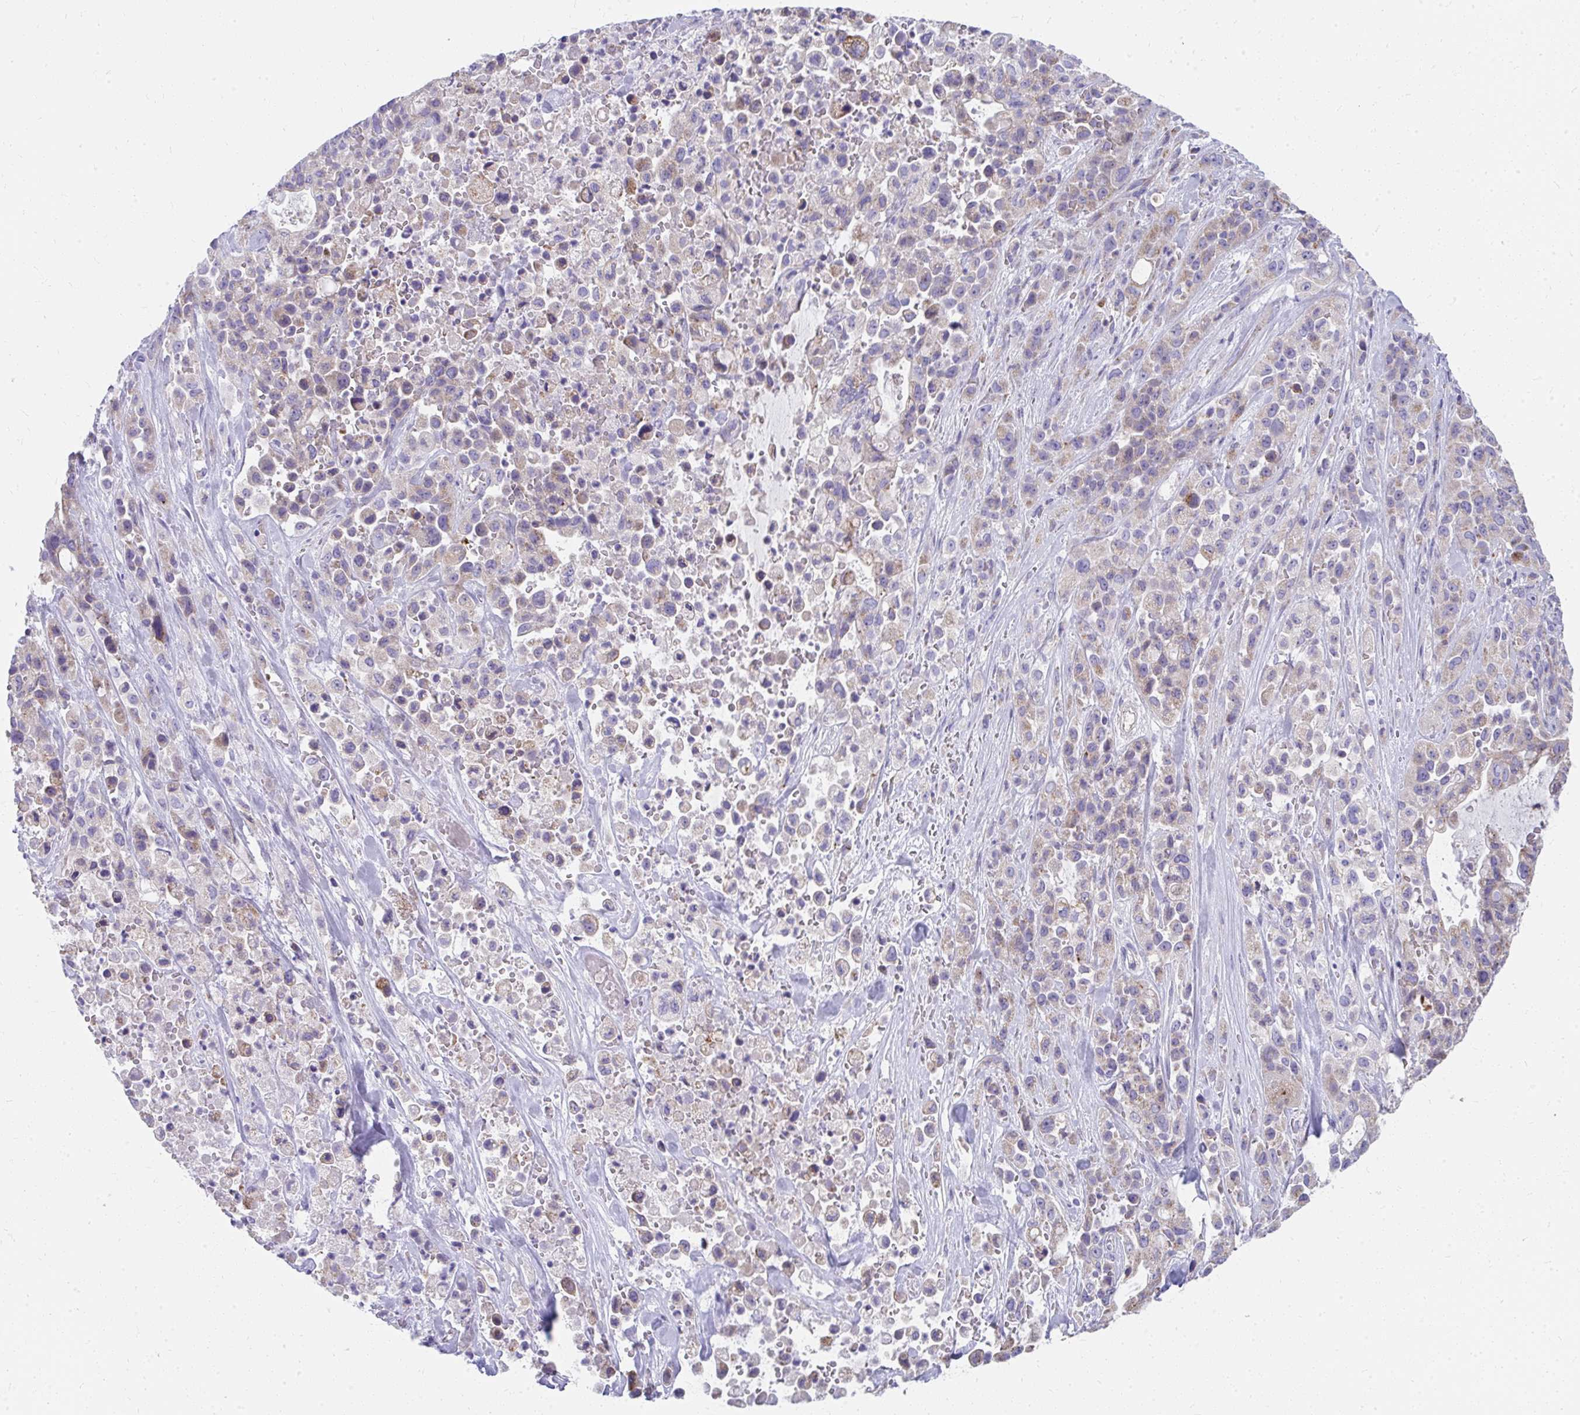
{"staining": {"intensity": "weak", "quantity": "<25%", "location": "cytoplasmic/membranous"}, "tissue": "pancreatic cancer", "cell_type": "Tumor cells", "image_type": "cancer", "snomed": [{"axis": "morphology", "description": "Adenocarcinoma, NOS"}, {"axis": "topography", "description": "Pancreas"}], "caption": "This image is of pancreatic cancer stained with immunohistochemistry to label a protein in brown with the nuclei are counter-stained blue. There is no staining in tumor cells.", "gene": "IL37", "patient": {"sex": "male", "age": 44}}